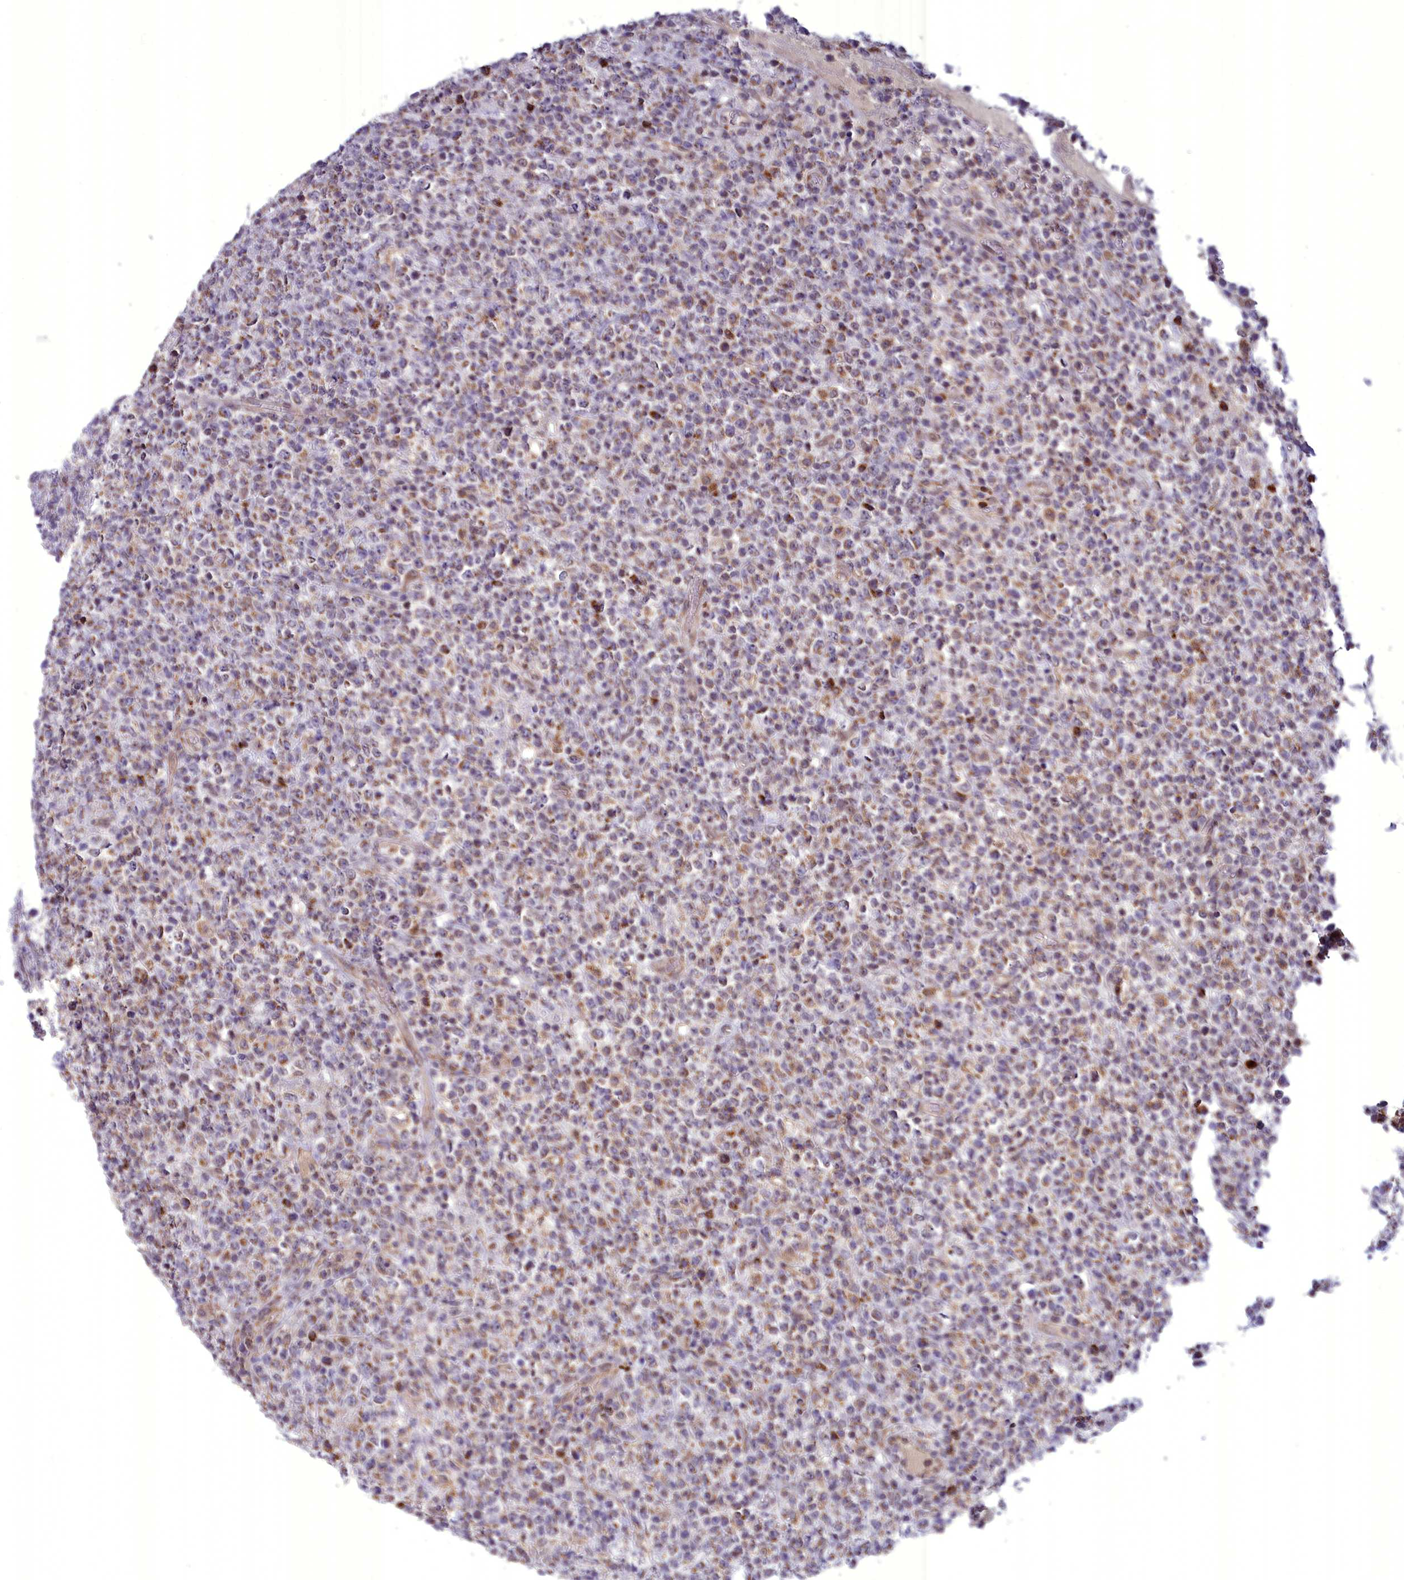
{"staining": {"intensity": "weak", "quantity": "25%-75%", "location": "cytoplasmic/membranous"}, "tissue": "lymphoma", "cell_type": "Tumor cells", "image_type": "cancer", "snomed": [{"axis": "morphology", "description": "Malignant lymphoma, non-Hodgkin's type, High grade"}, {"axis": "topography", "description": "Colon"}], "caption": "Immunohistochemistry of lymphoma reveals low levels of weak cytoplasmic/membranous staining in approximately 25%-75% of tumor cells.", "gene": "FAM149B1", "patient": {"sex": "female", "age": 53}}